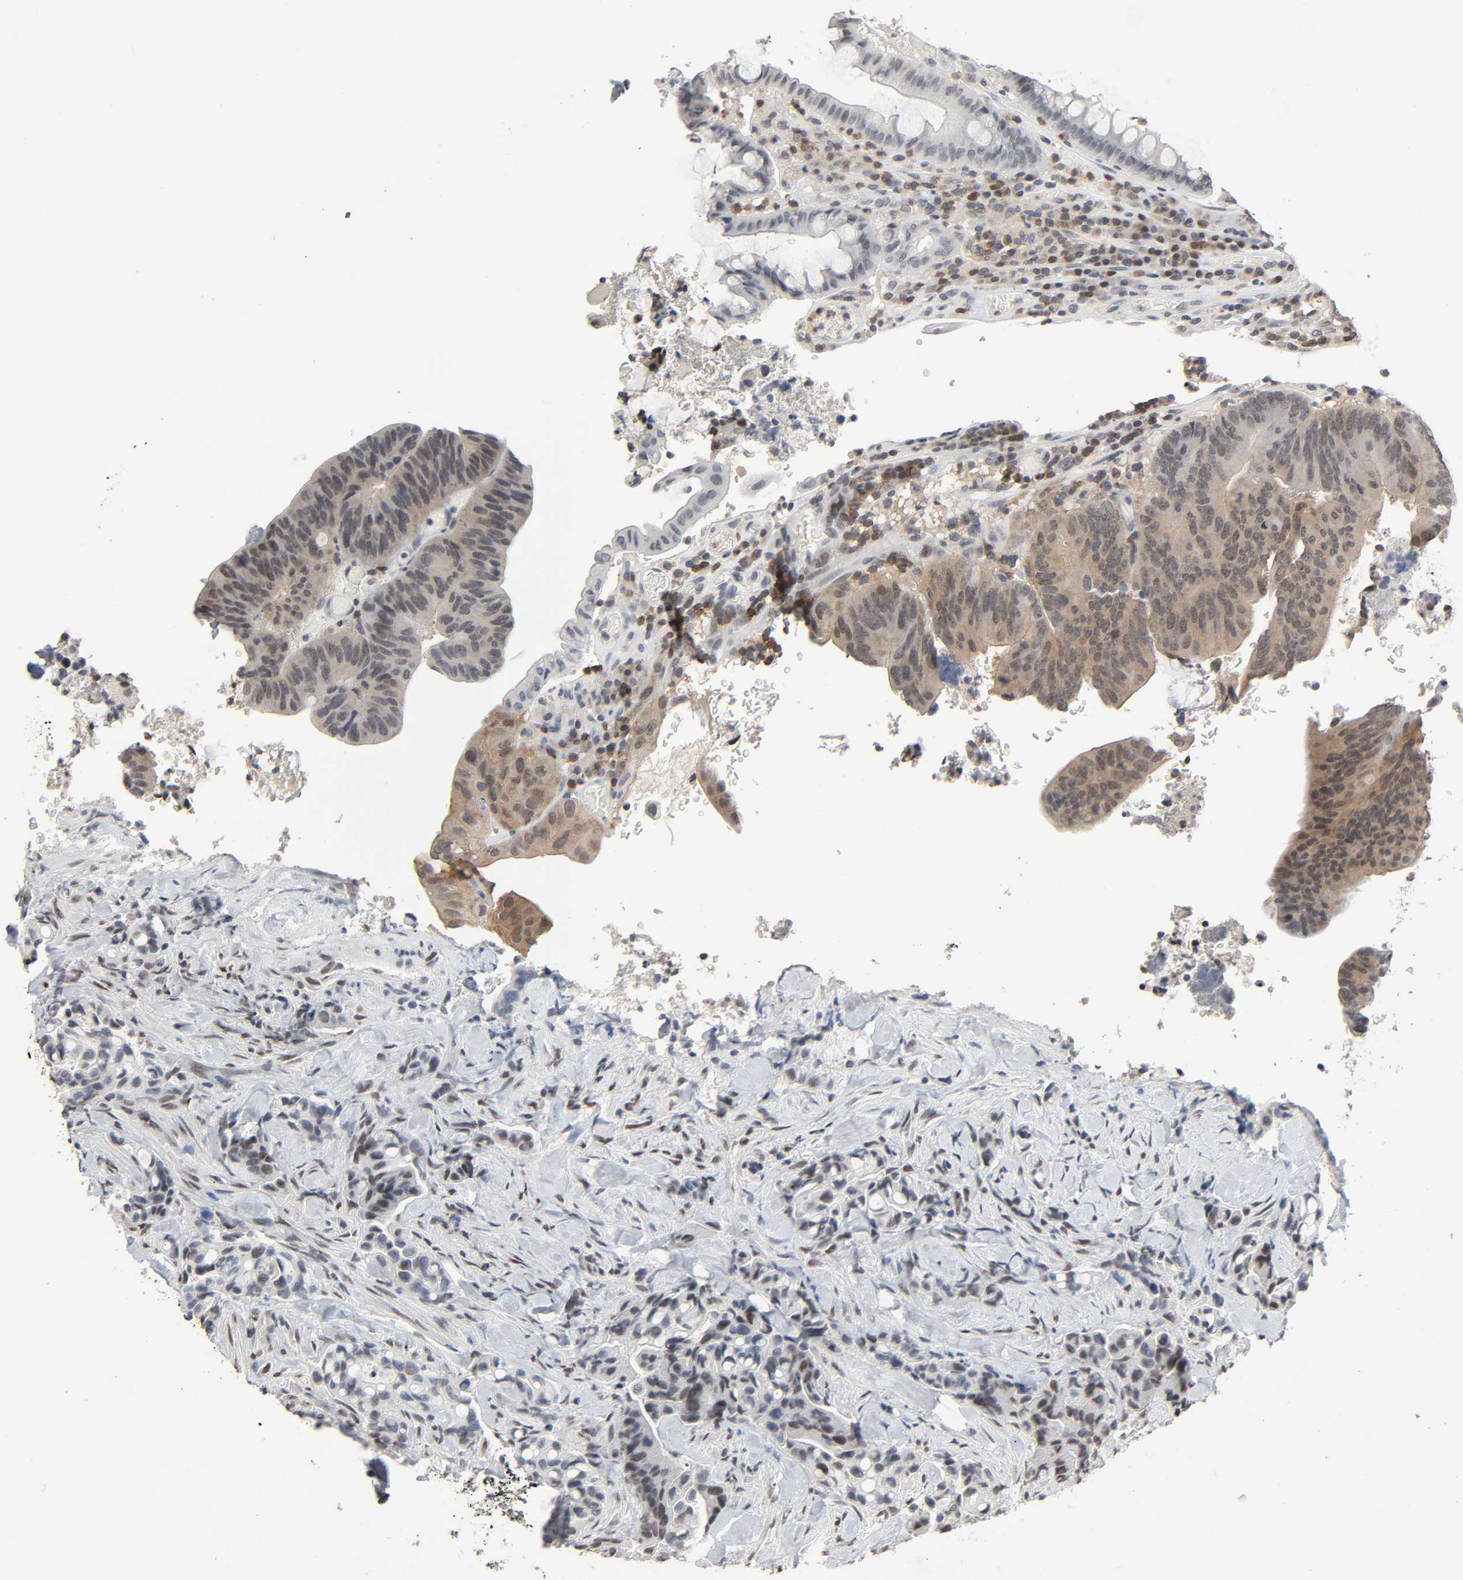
{"staining": {"intensity": "weak", "quantity": "25%-75%", "location": "cytoplasmic/membranous"}, "tissue": "colorectal cancer", "cell_type": "Tumor cells", "image_type": "cancer", "snomed": [{"axis": "morphology", "description": "Normal tissue, NOS"}, {"axis": "morphology", "description": "Adenocarcinoma, NOS"}, {"axis": "topography", "description": "Colon"}], "caption": "A brown stain highlights weak cytoplasmic/membranous staining of a protein in adenocarcinoma (colorectal) tumor cells.", "gene": "STK4", "patient": {"sex": "male", "age": 82}}